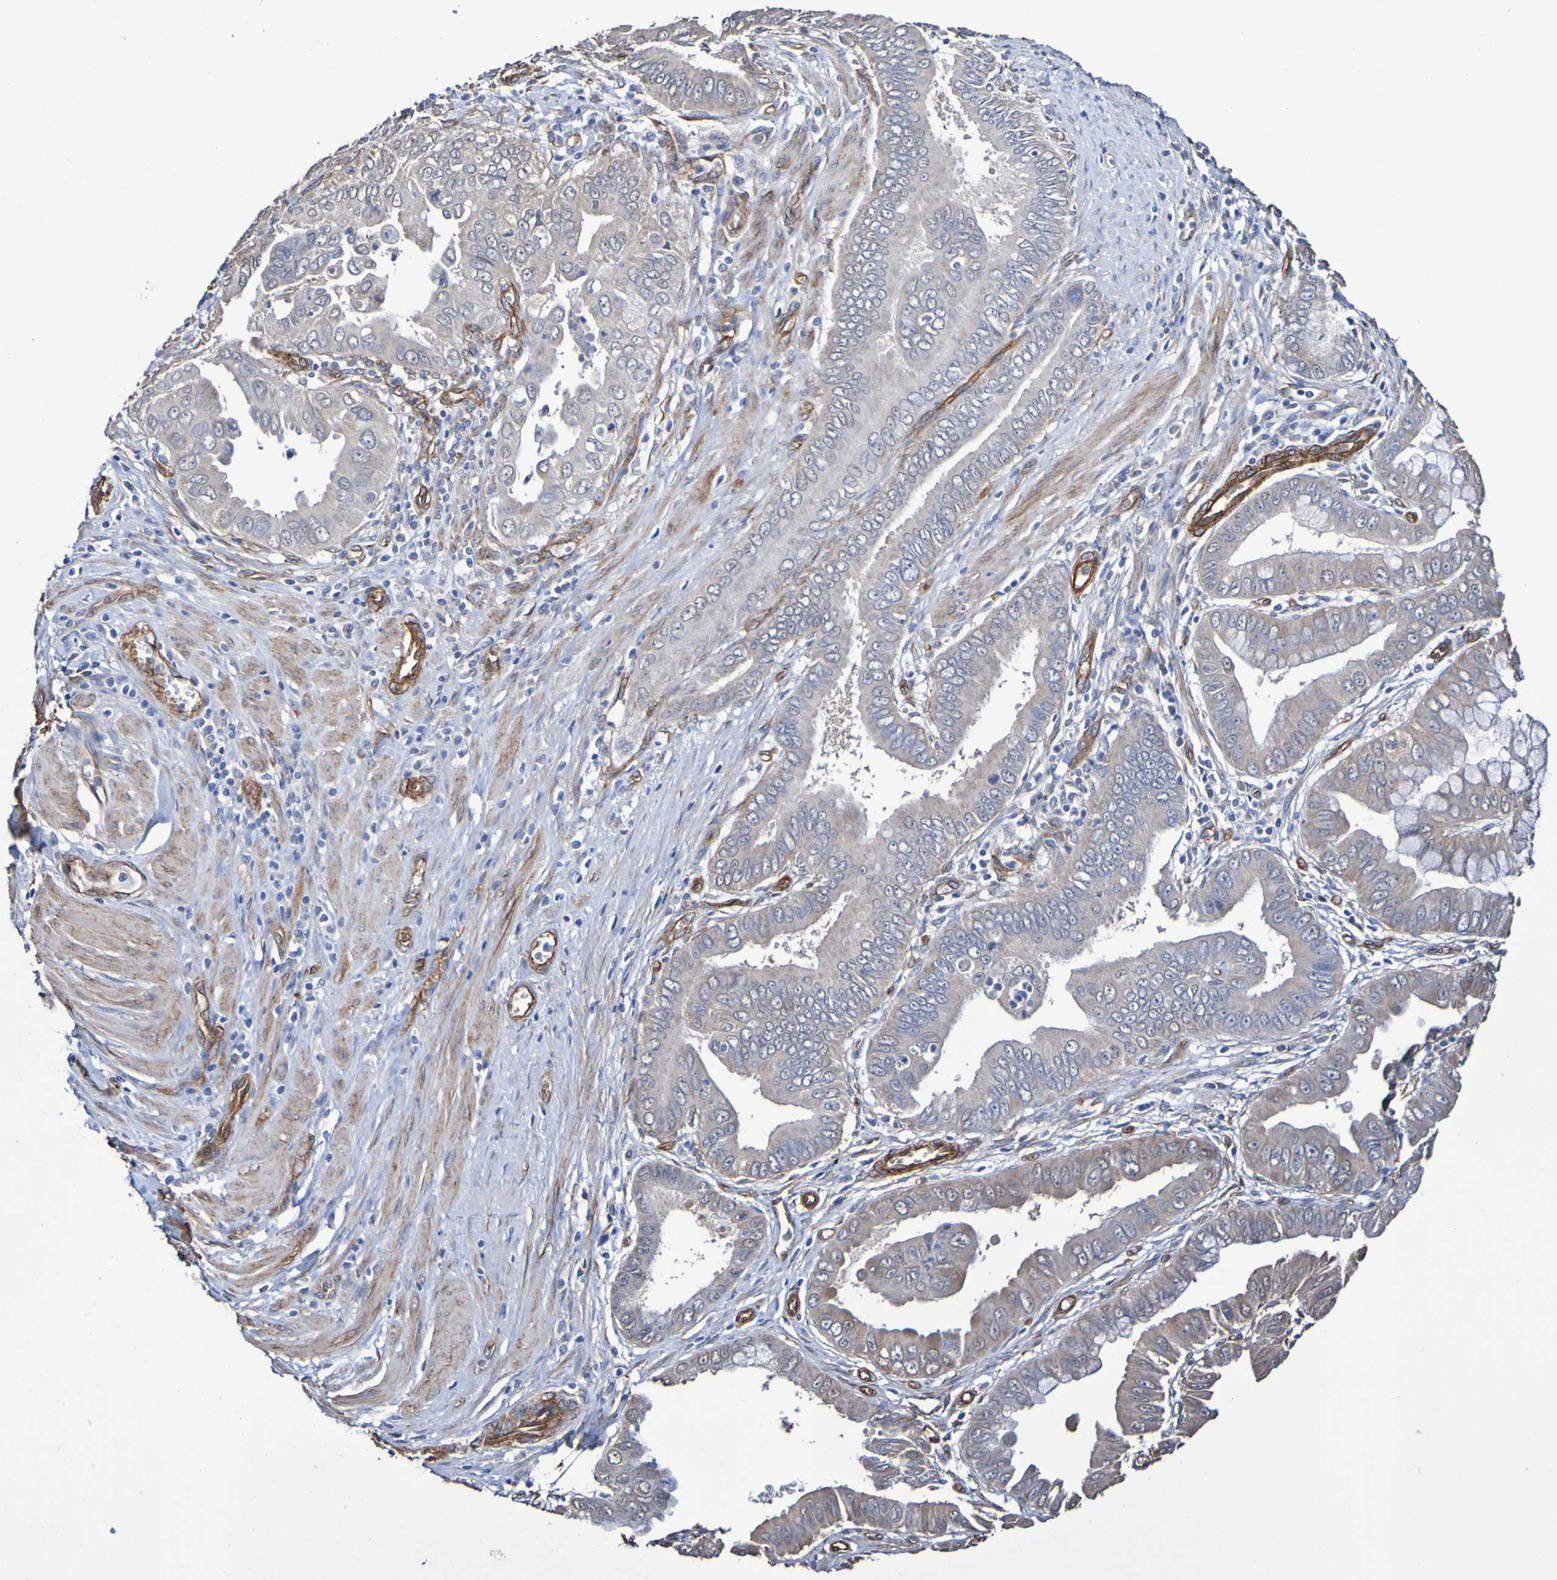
{"staining": {"intensity": "weak", "quantity": "25%-75%", "location": "cytoplasmic/membranous"}, "tissue": "pancreatic cancer", "cell_type": "Tumor cells", "image_type": "cancer", "snomed": [{"axis": "morphology", "description": "Normal tissue, NOS"}, {"axis": "topography", "description": "Lymph node"}], "caption": "Pancreatic cancer was stained to show a protein in brown. There is low levels of weak cytoplasmic/membranous expression in approximately 25%-75% of tumor cells.", "gene": "ELMOD3", "patient": {"sex": "male", "age": 50}}